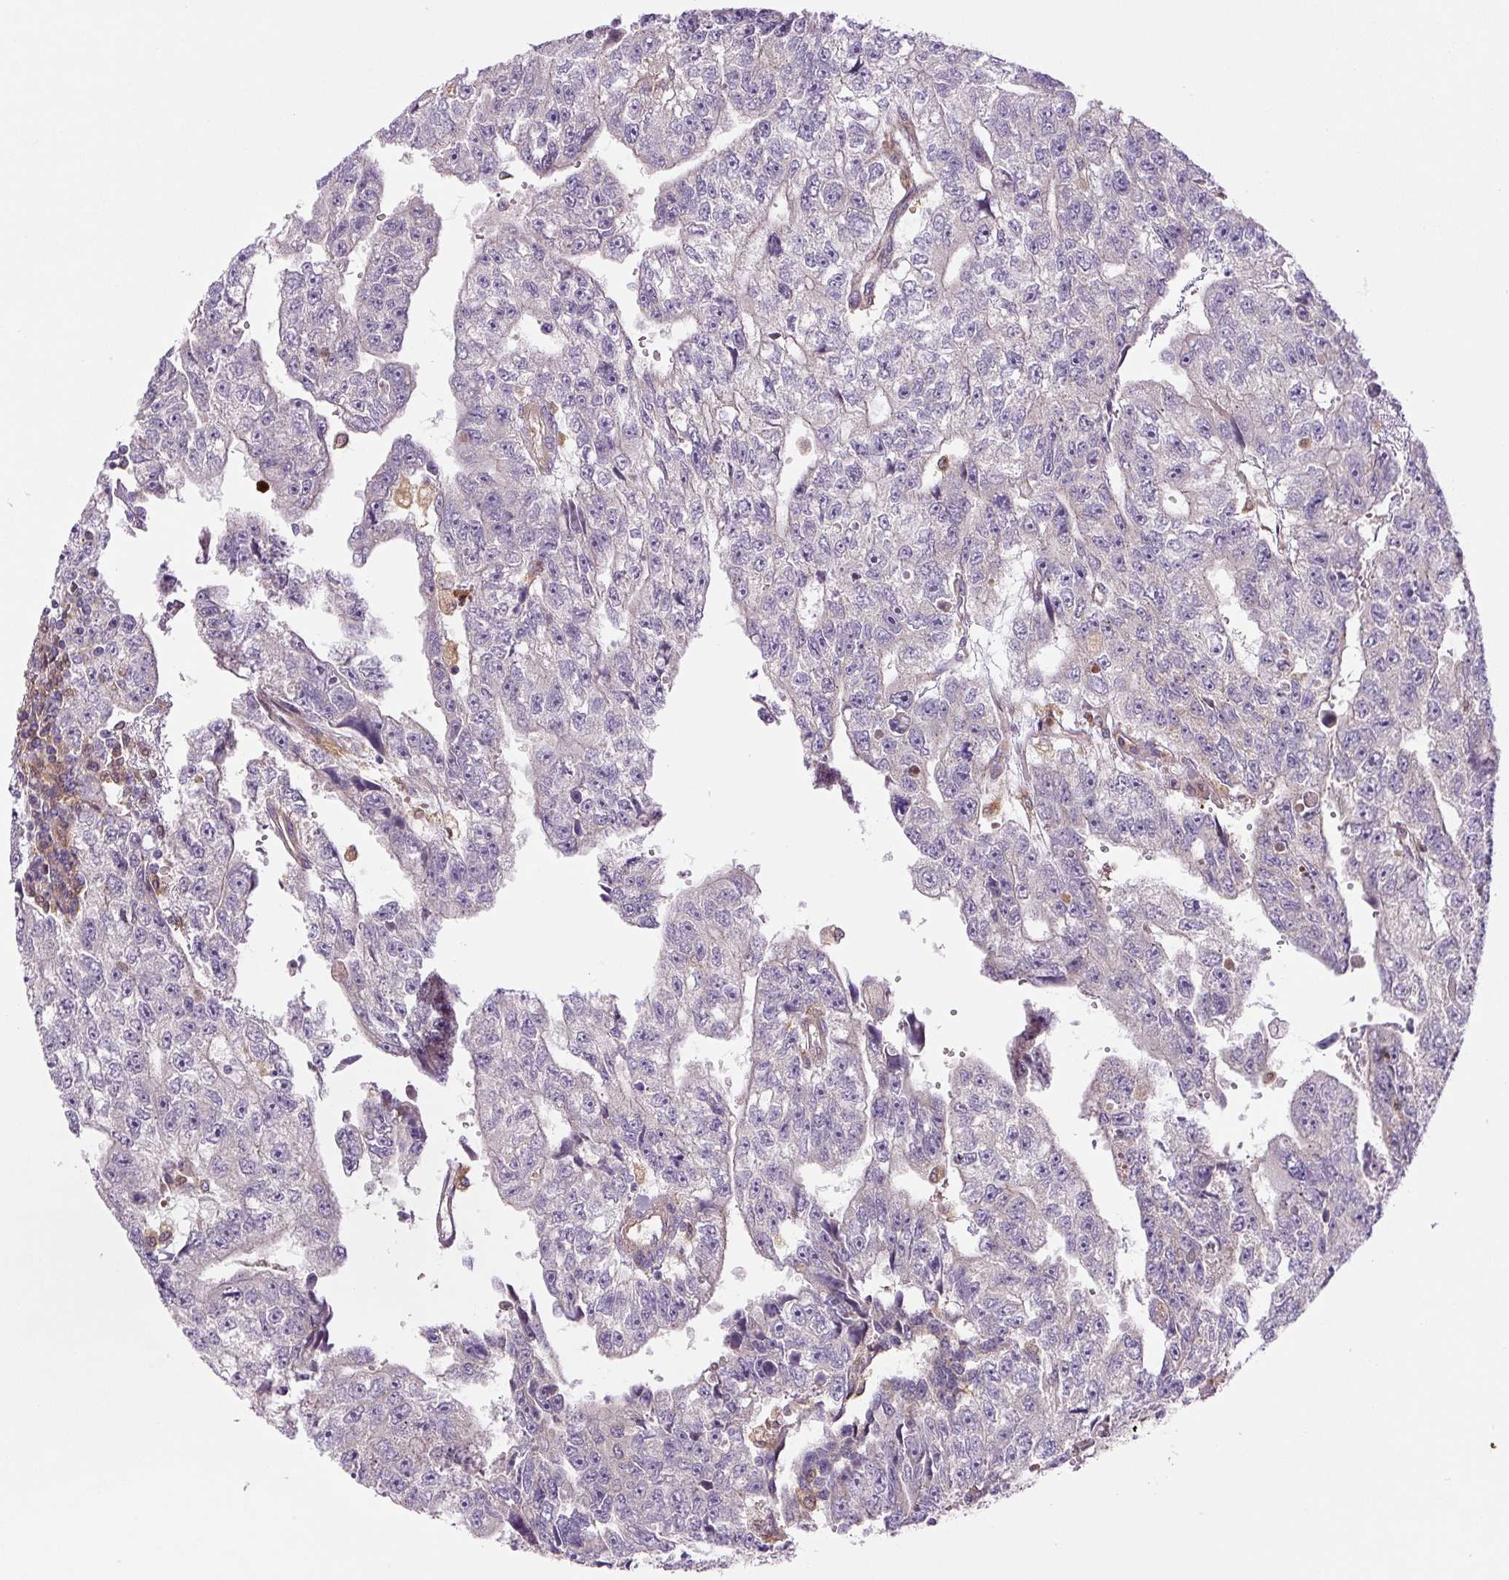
{"staining": {"intensity": "negative", "quantity": "none", "location": "none"}, "tissue": "testis cancer", "cell_type": "Tumor cells", "image_type": "cancer", "snomed": [{"axis": "morphology", "description": "Carcinoma, Embryonal, NOS"}, {"axis": "topography", "description": "Testis"}], "caption": "Immunohistochemistry of testis embryonal carcinoma reveals no positivity in tumor cells.", "gene": "ZSWIM7", "patient": {"sex": "male", "age": 20}}